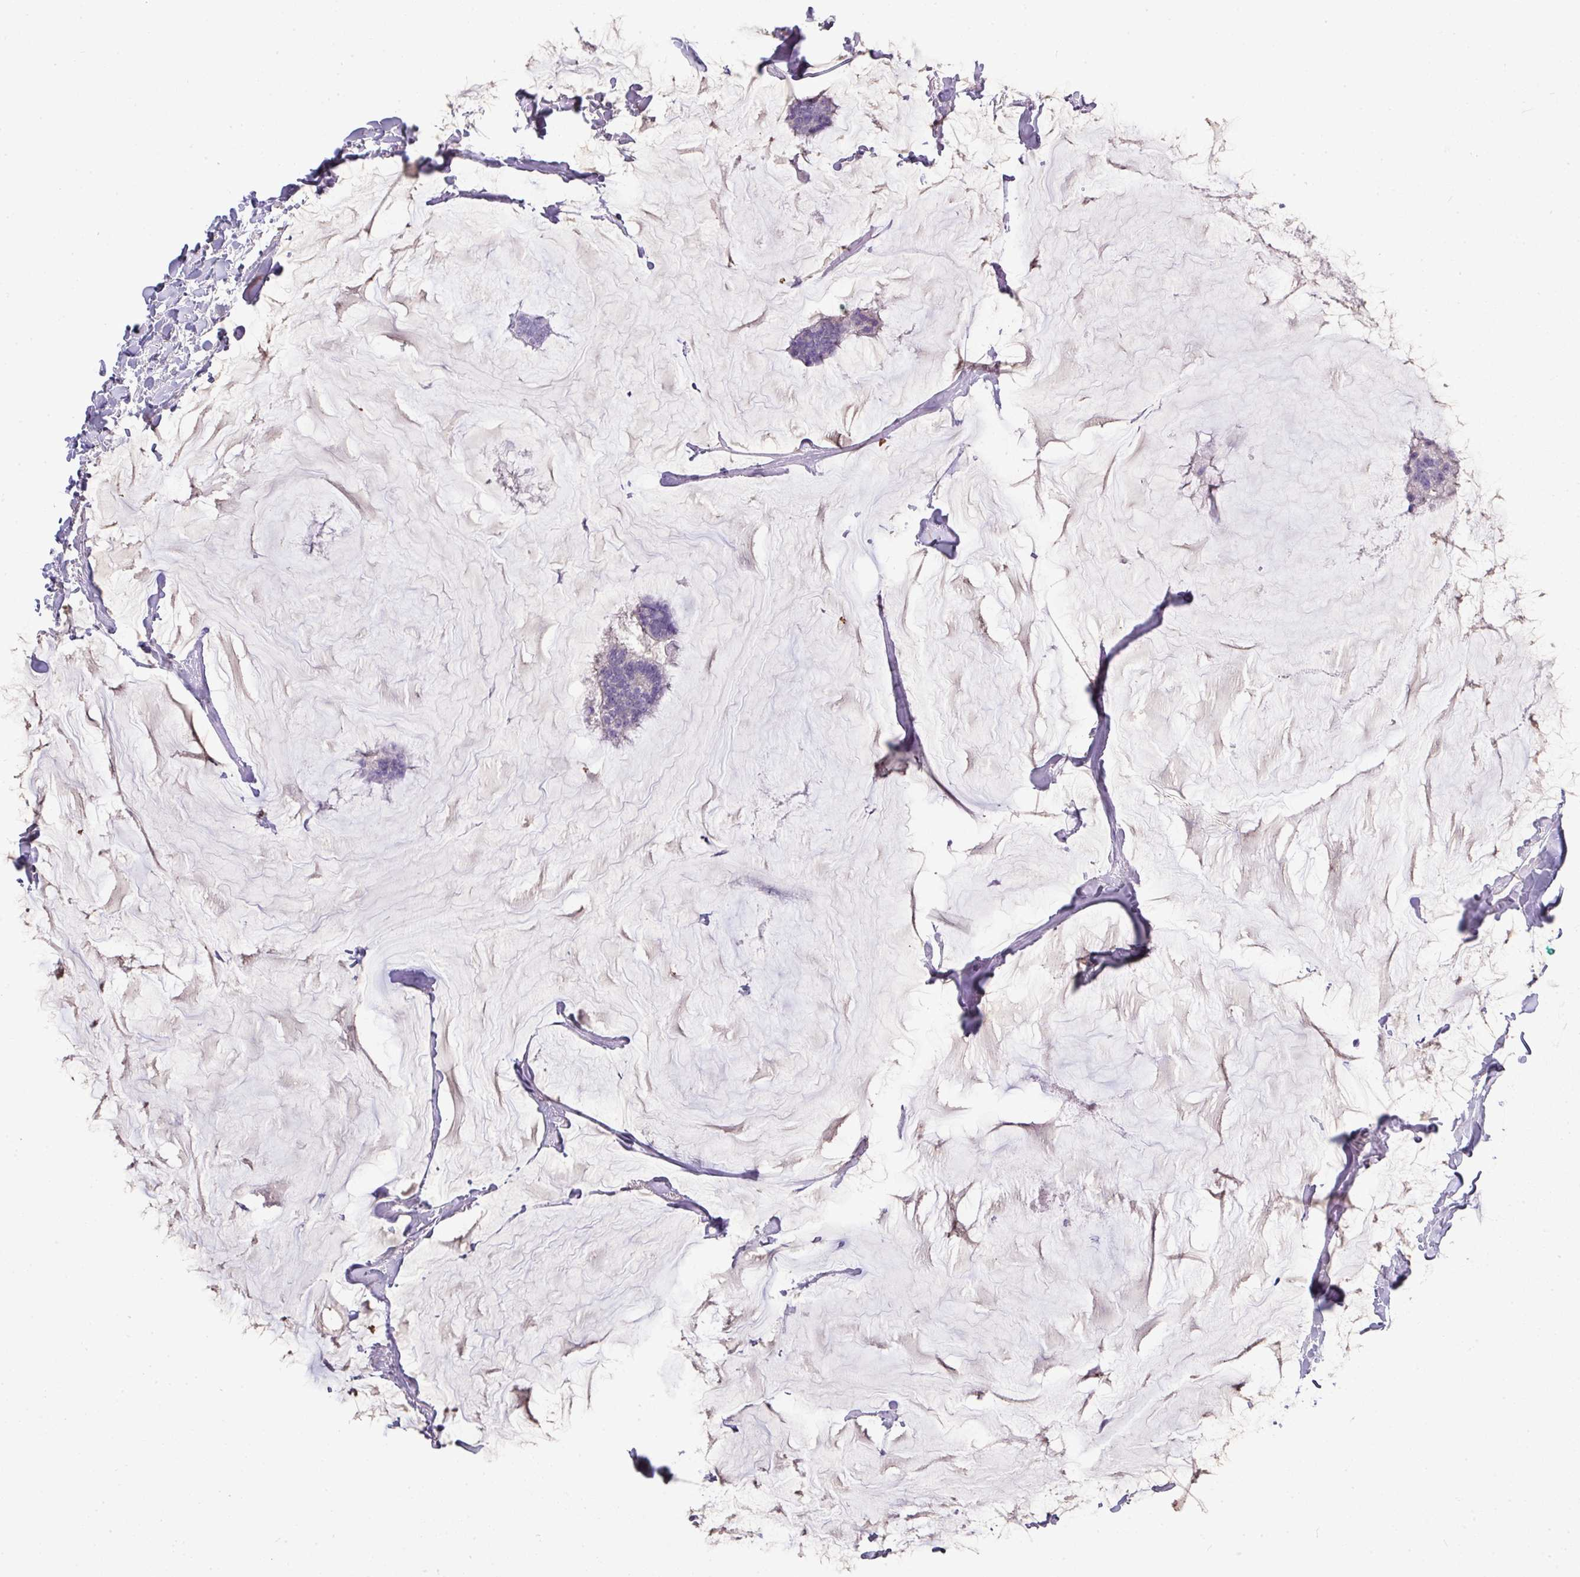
{"staining": {"intensity": "negative", "quantity": "none", "location": "none"}, "tissue": "breast cancer", "cell_type": "Tumor cells", "image_type": "cancer", "snomed": [{"axis": "morphology", "description": "Duct carcinoma"}, {"axis": "topography", "description": "Breast"}], "caption": "Immunohistochemistry (IHC) histopathology image of neoplastic tissue: human breast infiltrating ductal carcinoma stained with DAB (3,3'-diaminobenzidine) shows no significant protein expression in tumor cells.", "gene": "BCL11A", "patient": {"sex": "female", "age": 93}}